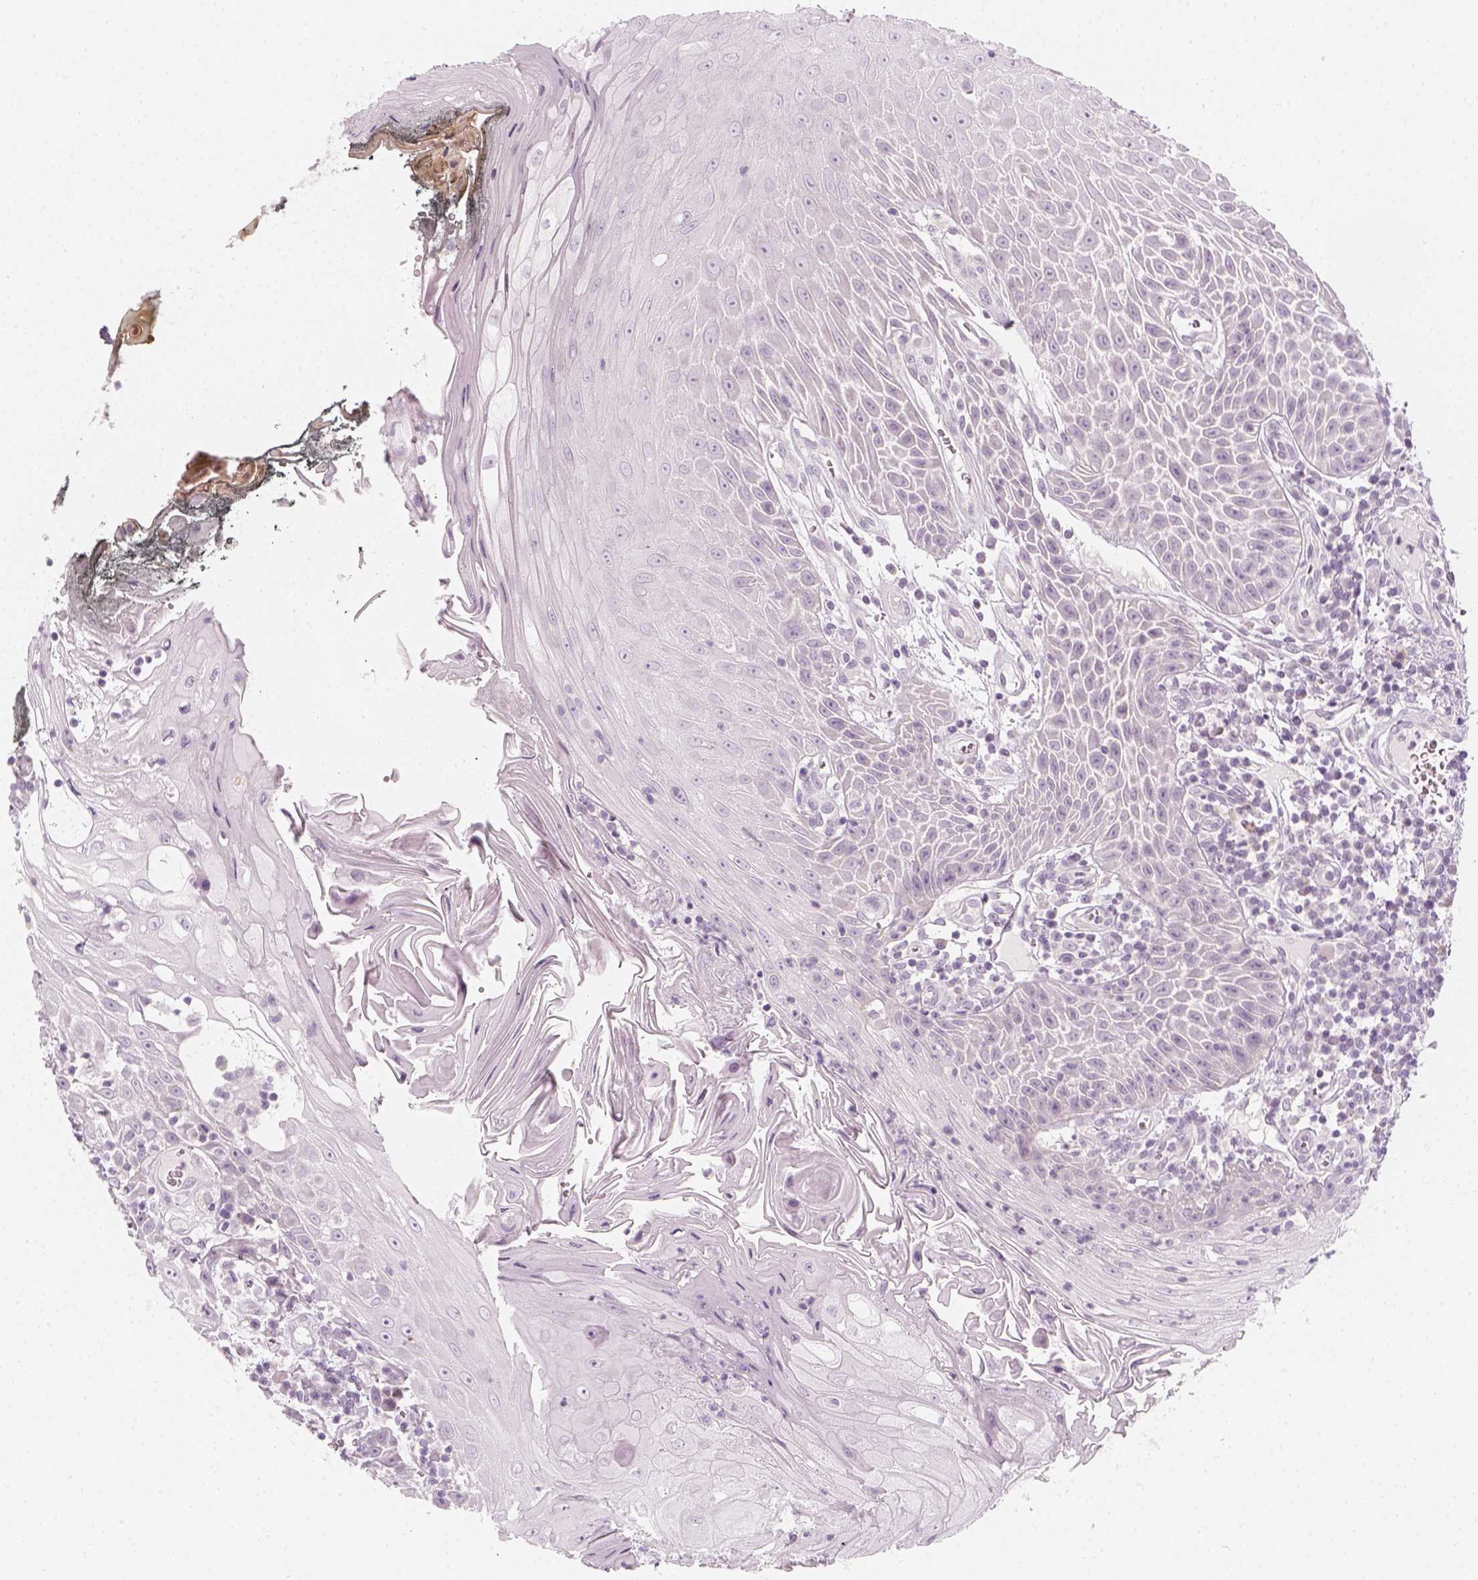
{"staining": {"intensity": "negative", "quantity": "none", "location": "none"}, "tissue": "head and neck cancer", "cell_type": "Tumor cells", "image_type": "cancer", "snomed": [{"axis": "morphology", "description": "Squamous cell carcinoma, NOS"}, {"axis": "topography", "description": "Head-Neck"}], "caption": "The histopathology image exhibits no staining of tumor cells in head and neck squamous cell carcinoma. The staining is performed using DAB (3,3'-diaminobenzidine) brown chromogen with nuclei counter-stained in using hematoxylin.", "gene": "PRAME", "patient": {"sex": "male", "age": 52}}